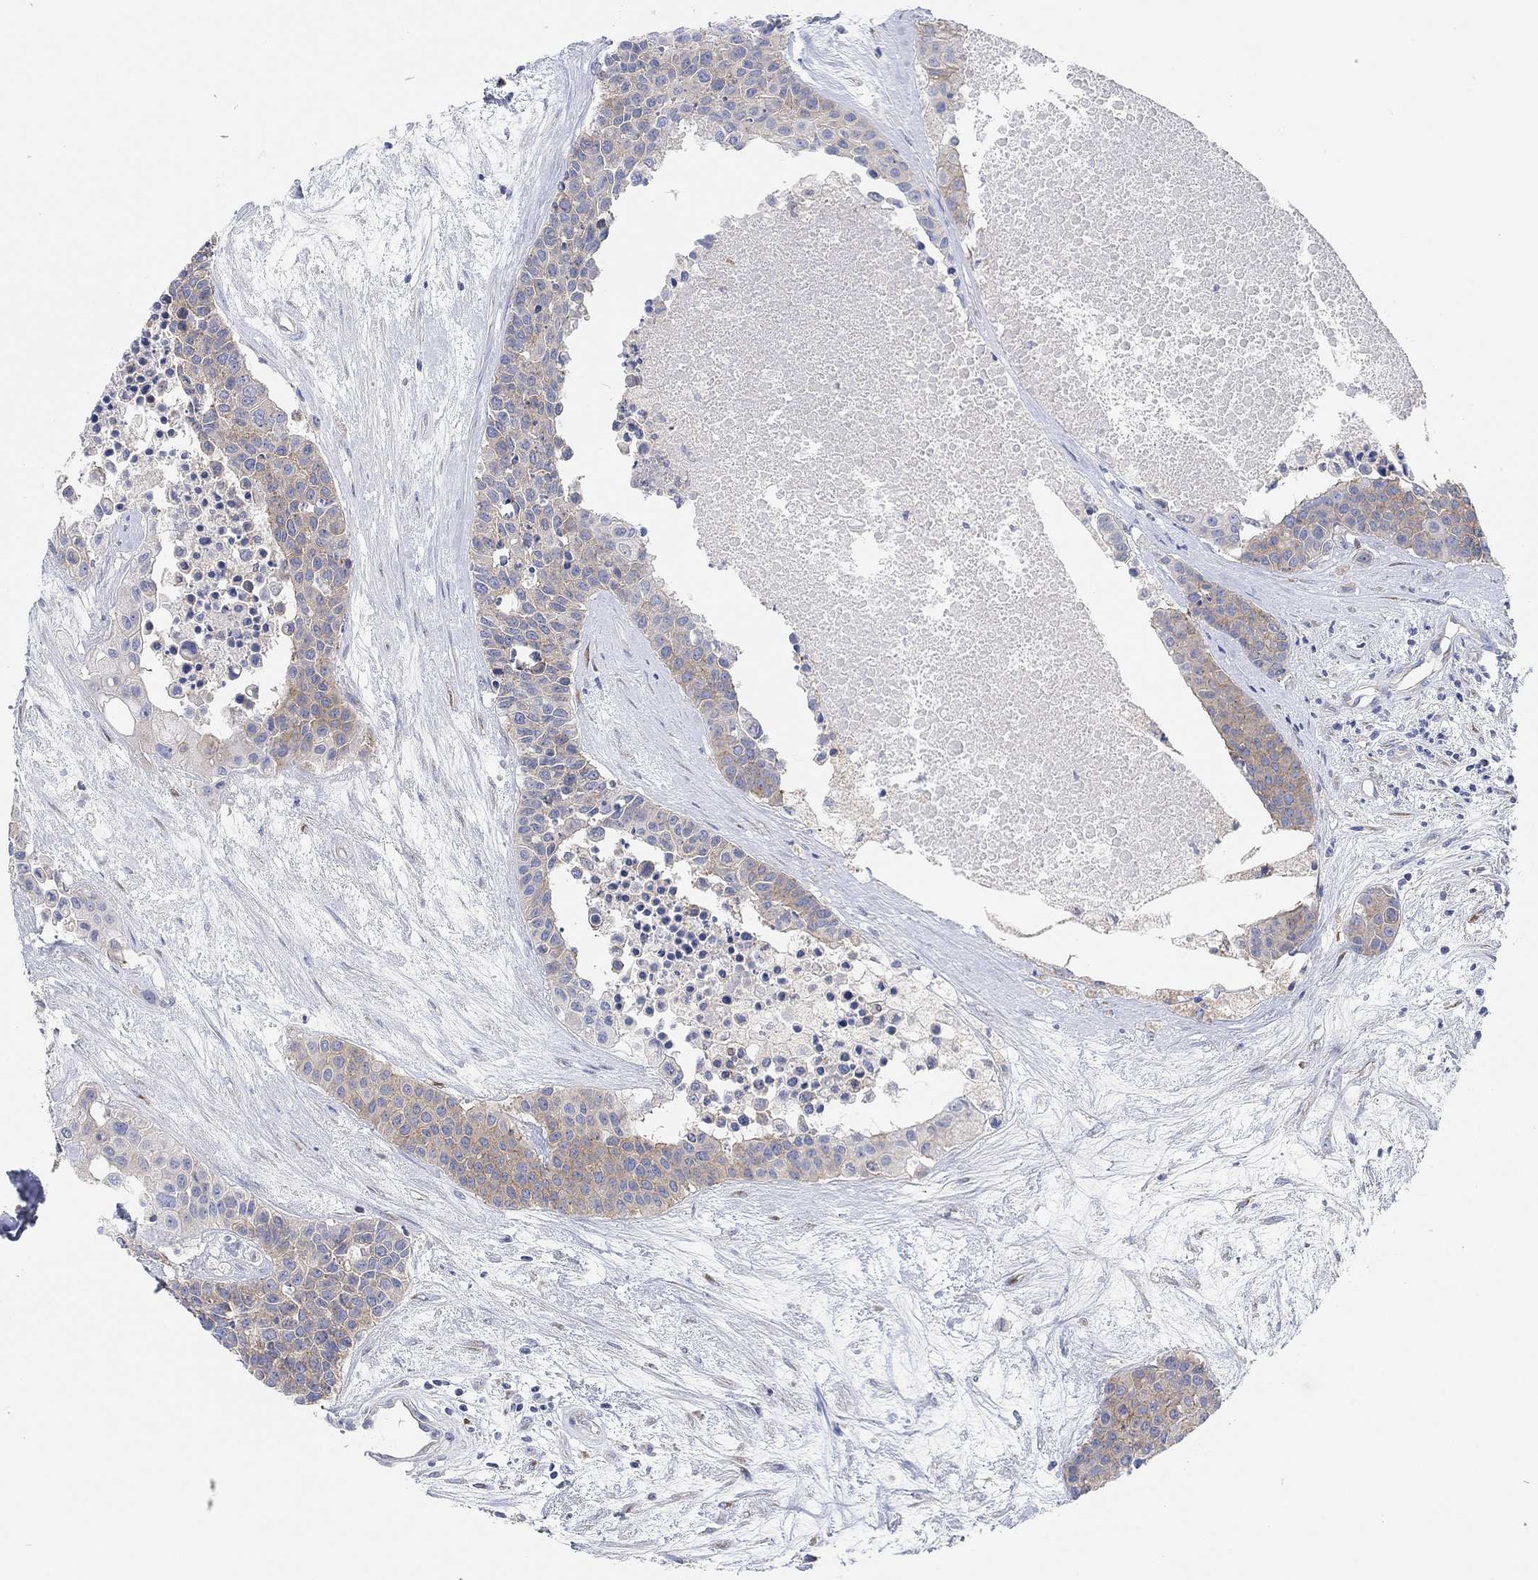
{"staining": {"intensity": "weak", "quantity": "25%-75%", "location": "cytoplasmic/membranous"}, "tissue": "carcinoid", "cell_type": "Tumor cells", "image_type": "cancer", "snomed": [{"axis": "morphology", "description": "Carcinoid, malignant, NOS"}, {"axis": "topography", "description": "Colon"}], "caption": "The photomicrograph exhibits a brown stain indicating the presence of a protein in the cytoplasmic/membranous of tumor cells in carcinoid (malignant).", "gene": "RGS1", "patient": {"sex": "male", "age": 81}}